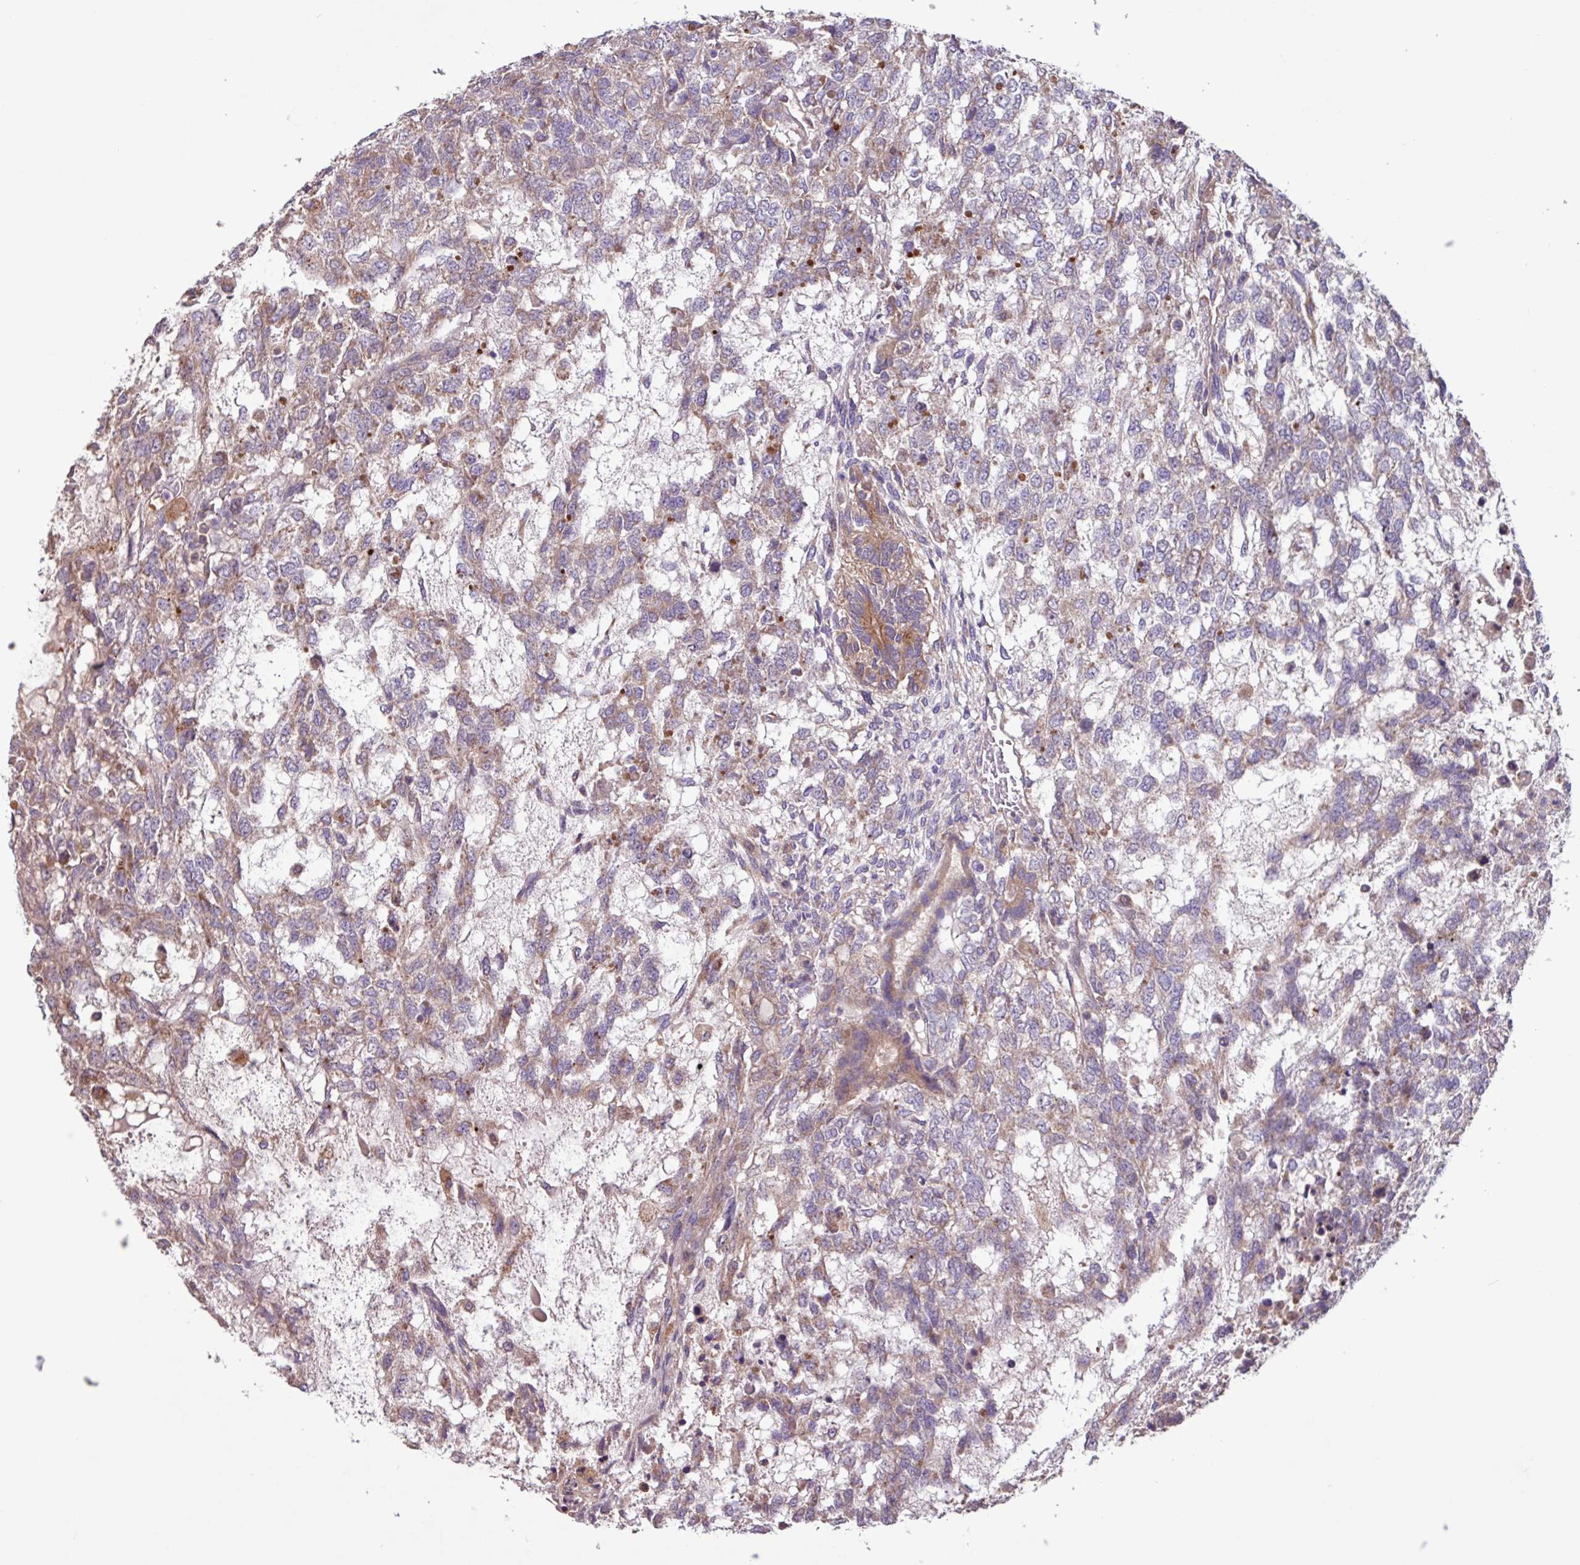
{"staining": {"intensity": "moderate", "quantity": "<25%", "location": "cytoplasmic/membranous"}, "tissue": "testis cancer", "cell_type": "Tumor cells", "image_type": "cancer", "snomed": [{"axis": "morphology", "description": "Carcinoma, Embryonal, NOS"}, {"axis": "topography", "description": "Testis"}], "caption": "Protein expression analysis of embryonal carcinoma (testis) displays moderate cytoplasmic/membranous expression in approximately <25% of tumor cells. (DAB = brown stain, brightfield microscopy at high magnification).", "gene": "PTPRQ", "patient": {"sex": "male", "age": 23}}